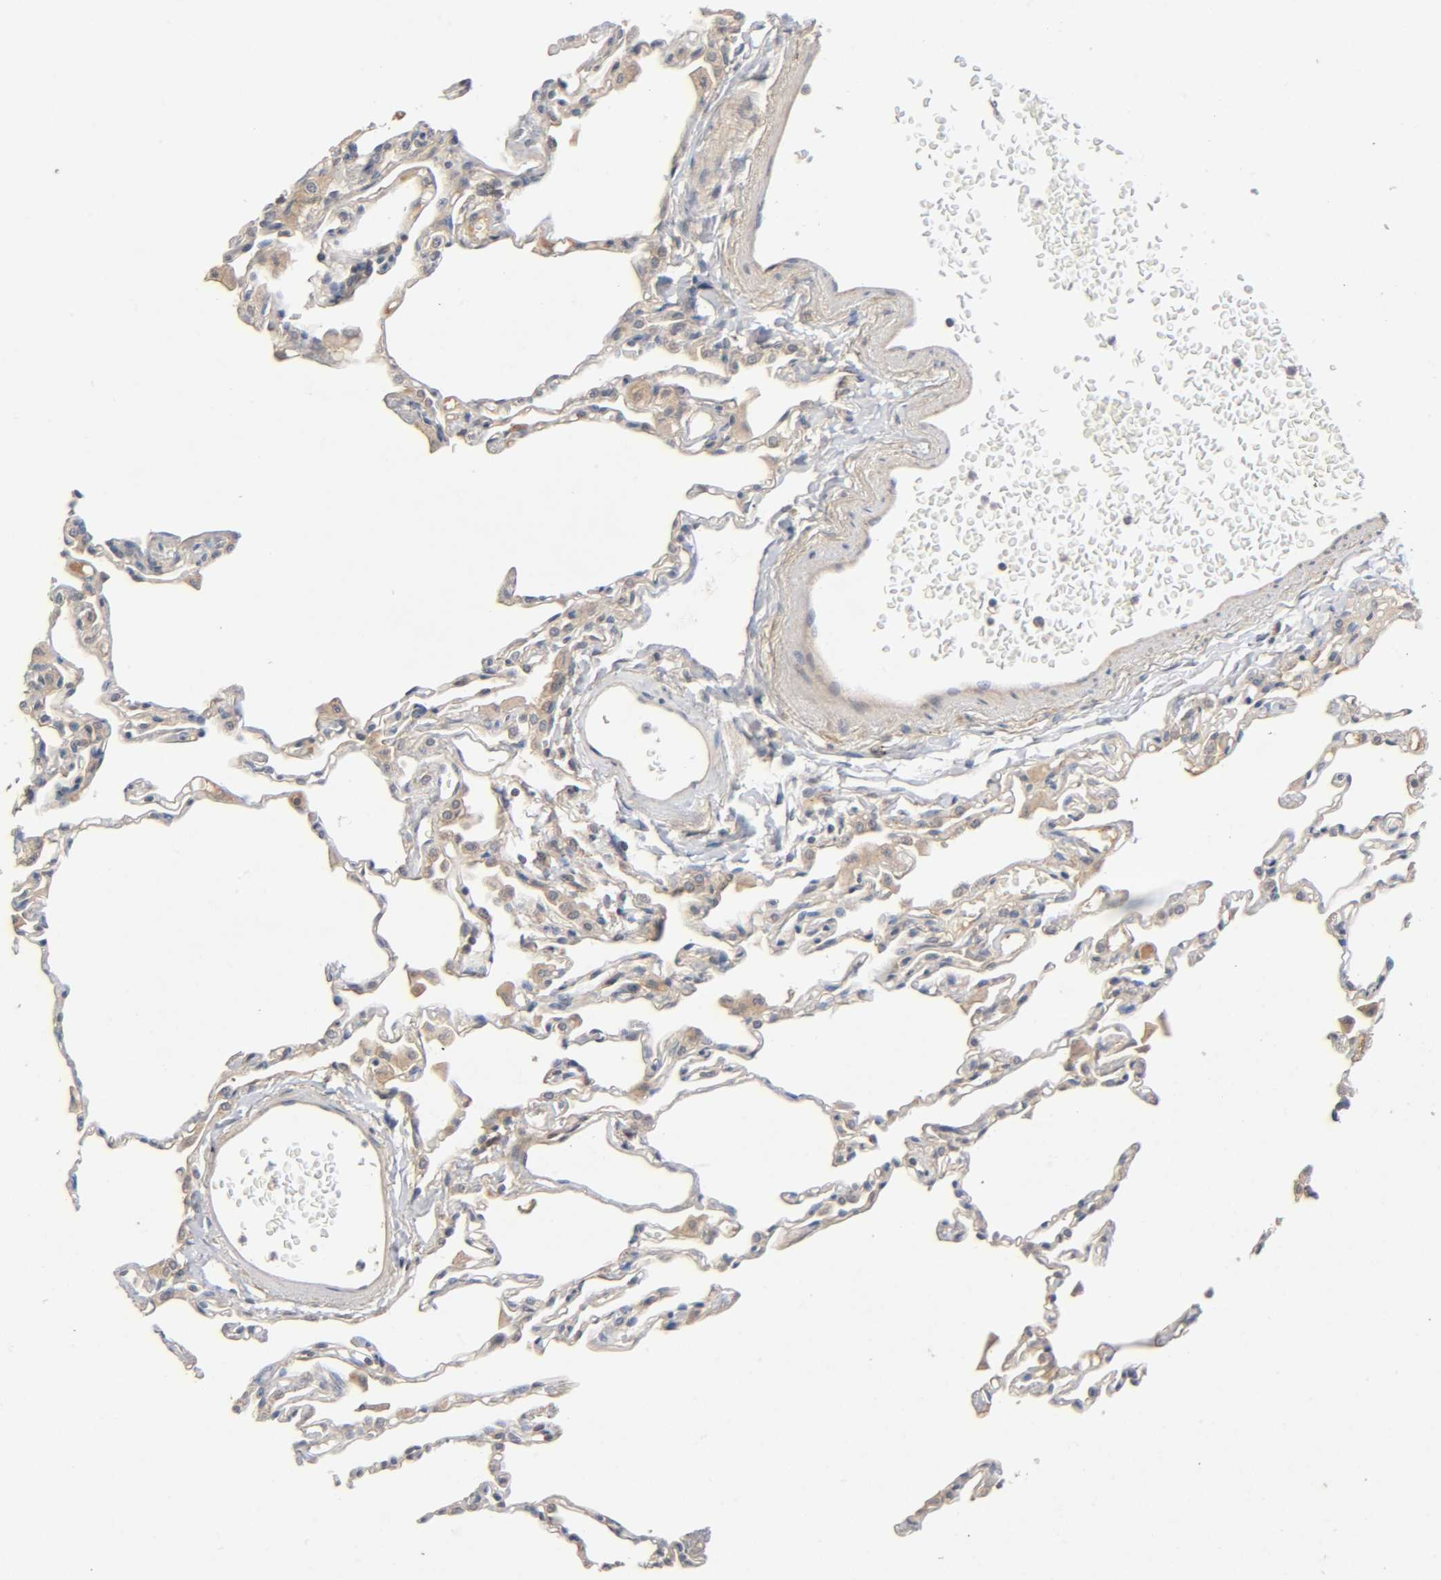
{"staining": {"intensity": "weak", "quantity": "25%-75%", "location": "cytoplasmic/membranous"}, "tissue": "lung", "cell_type": "Alveolar cells", "image_type": "normal", "snomed": [{"axis": "morphology", "description": "Normal tissue, NOS"}, {"axis": "topography", "description": "Lung"}], "caption": "Protein expression analysis of normal lung demonstrates weak cytoplasmic/membranous staining in about 25%-75% of alveolar cells.", "gene": "CPB2", "patient": {"sex": "female", "age": 49}}